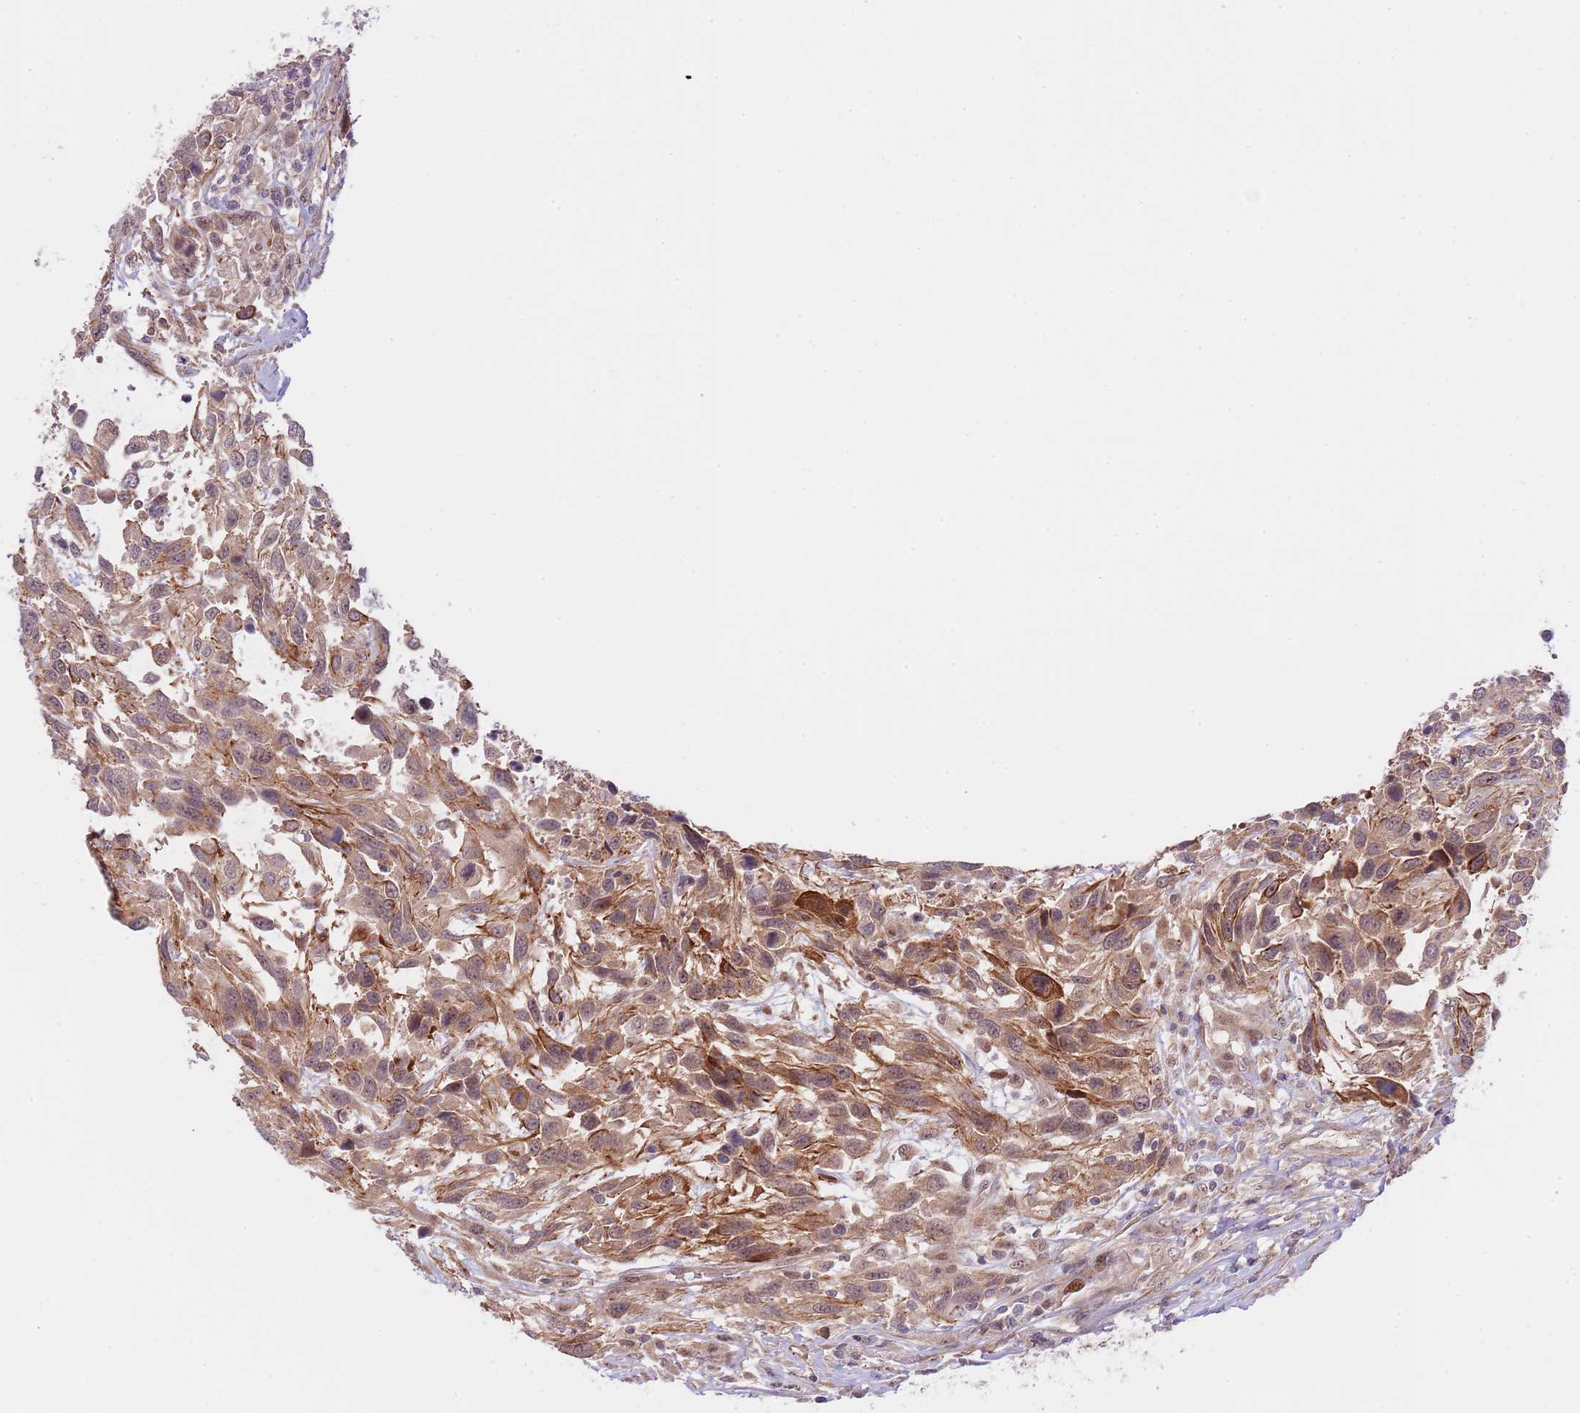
{"staining": {"intensity": "strong", "quantity": "25%-75%", "location": "cytoplasmic/membranous"}, "tissue": "urothelial cancer", "cell_type": "Tumor cells", "image_type": "cancer", "snomed": [{"axis": "morphology", "description": "Urothelial carcinoma, High grade"}, {"axis": "topography", "description": "Urinary bladder"}], "caption": "The micrograph reveals immunohistochemical staining of urothelial carcinoma (high-grade). There is strong cytoplasmic/membranous expression is identified in about 25%-75% of tumor cells.", "gene": "PRR16", "patient": {"sex": "female", "age": 70}}